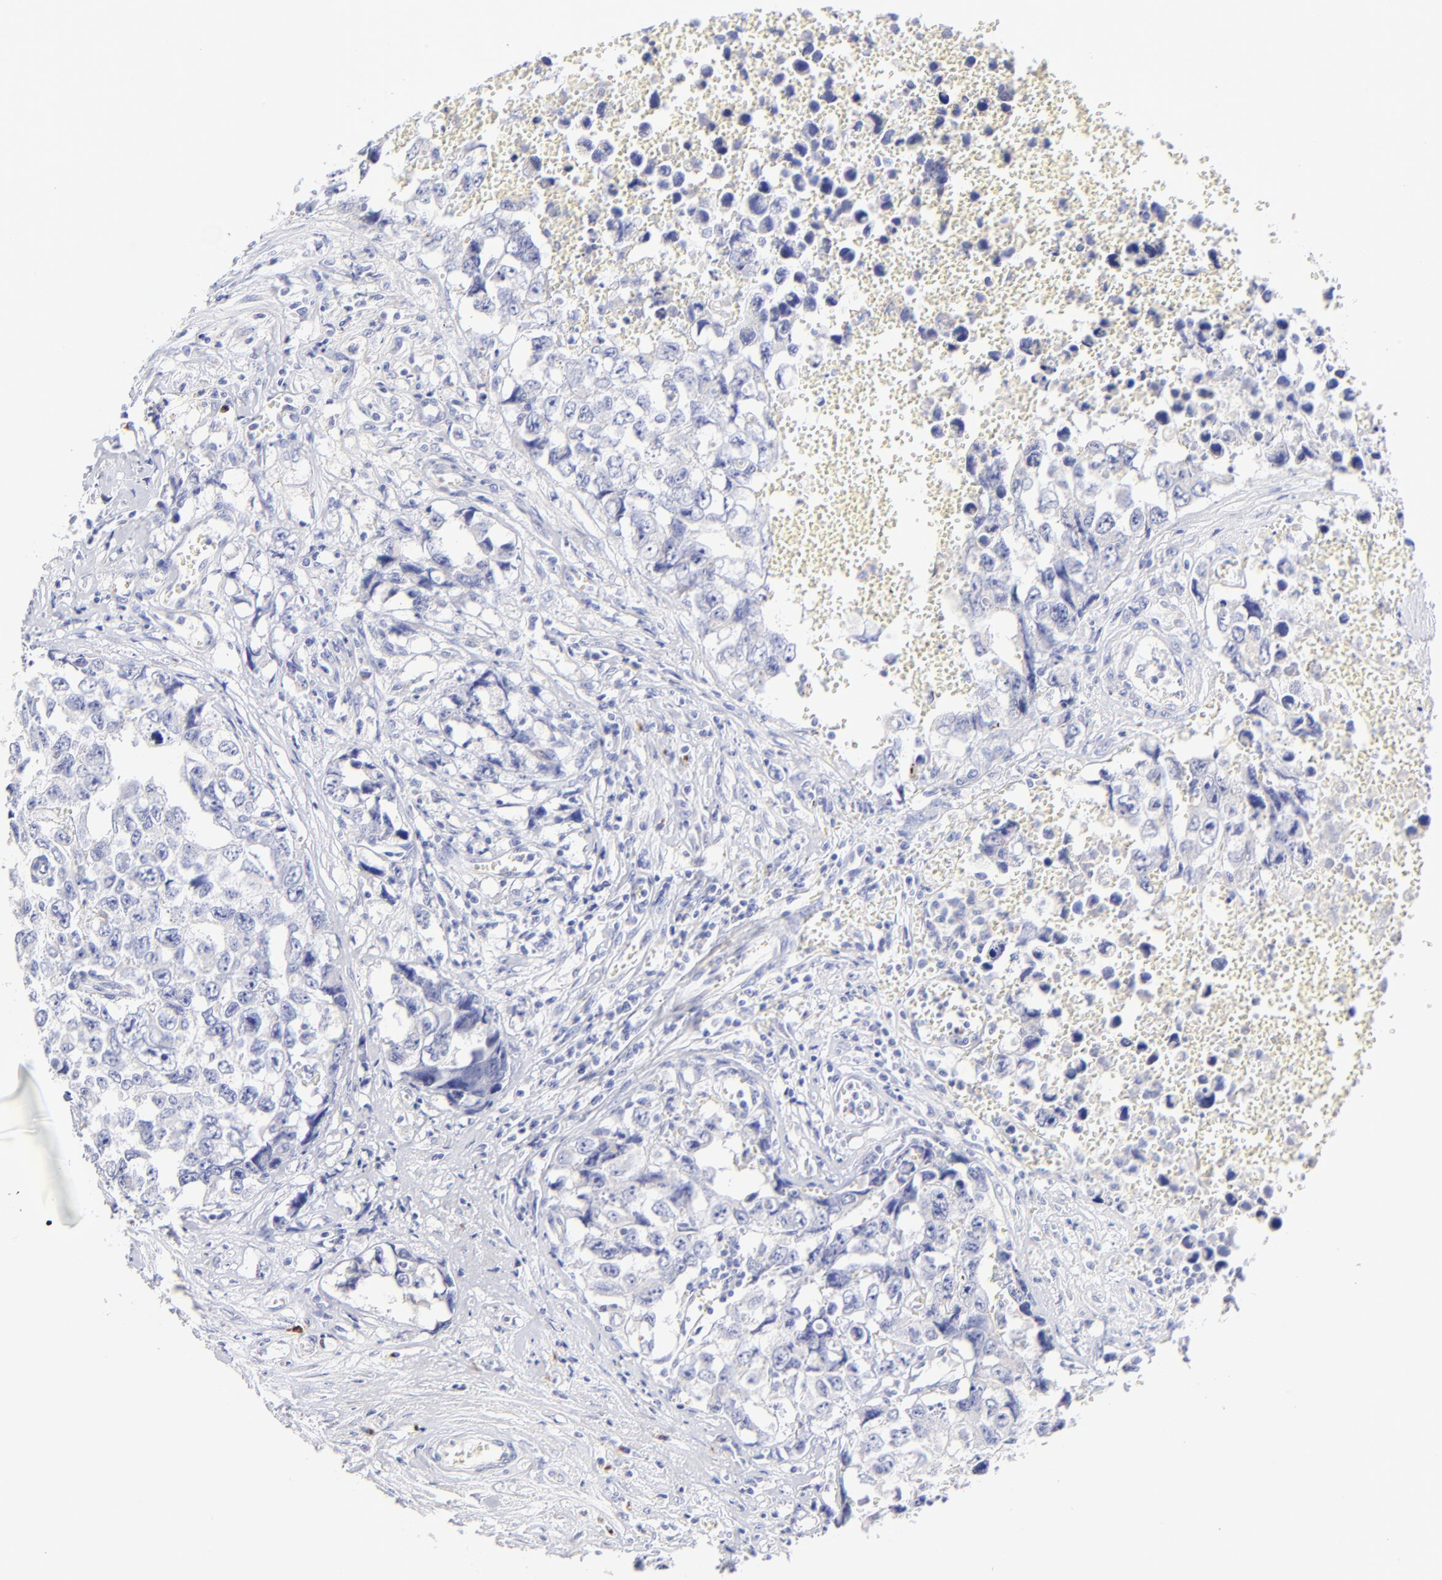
{"staining": {"intensity": "negative", "quantity": "none", "location": "none"}, "tissue": "testis cancer", "cell_type": "Tumor cells", "image_type": "cancer", "snomed": [{"axis": "morphology", "description": "Carcinoma, Embryonal, NOS"}, {"axis": "topography", "description": "Testis"}], "caption": "IHC photomicrograph of human testis cancer stained for a protein (brown), which shows no positivity in tumor cells.", "gene": "ASB9", "patient": {"sex": "male", "age": 31}}